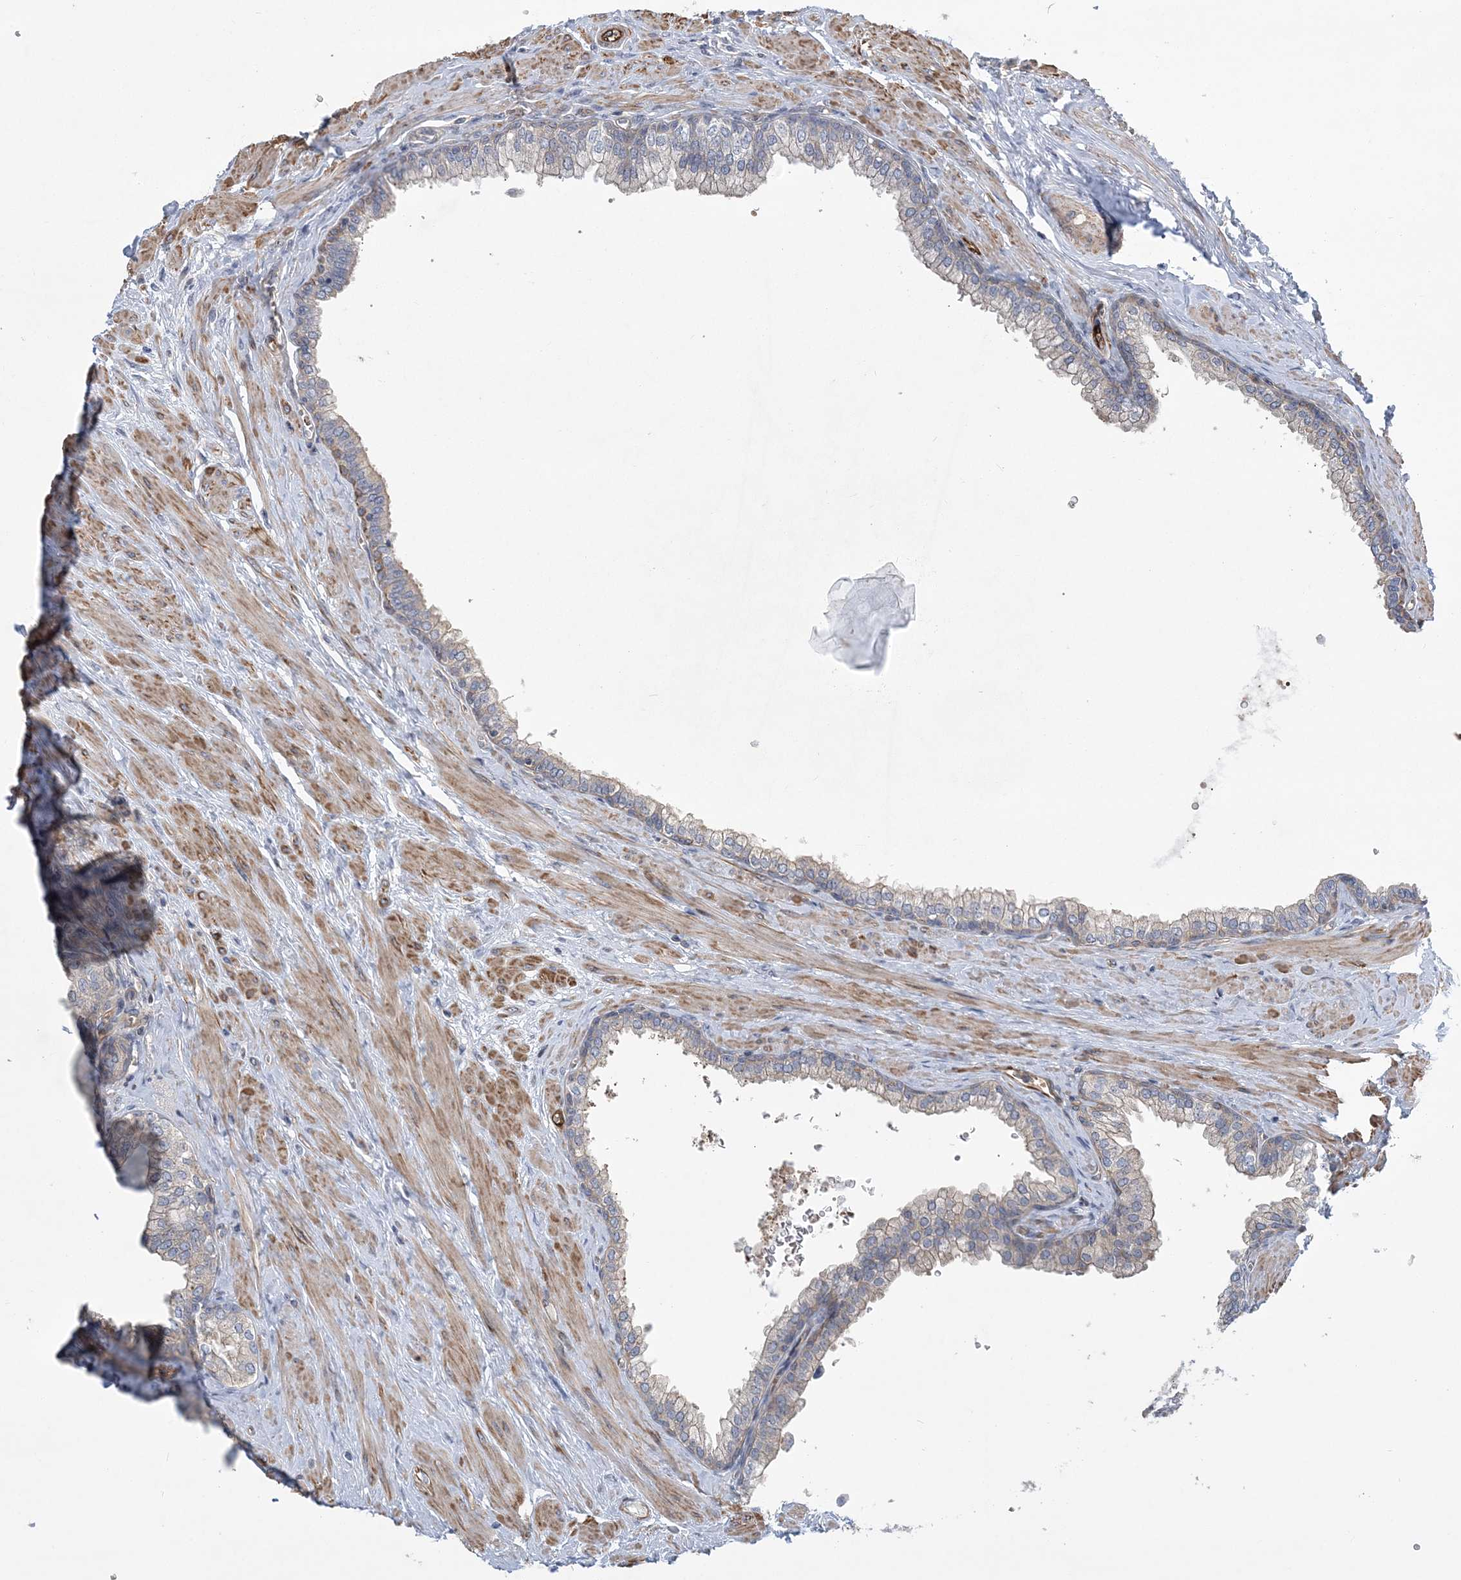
{"staining": {"intensity": "negative", "quantity": "none", "location": "none"}, "tissue": "prostate", "cell_type": "Glandular cells", "image_type": "normal", "snomed": [{"axis": "morphology", "description": "Normal tissue, NOS"}, {"axis": "morphology", "description": "Urothelial carcinoma, Low grade"}, {"axis": "topography", "description": "Urinary bladder"}, {"axis": "topography", "description": "Prostate"}], "caption": "Immunohistochemical staining of benign prostate displays no significant staining in glandular cells.", "gene": "CALN1", "patient": {"sex": "male", "age": 60}}